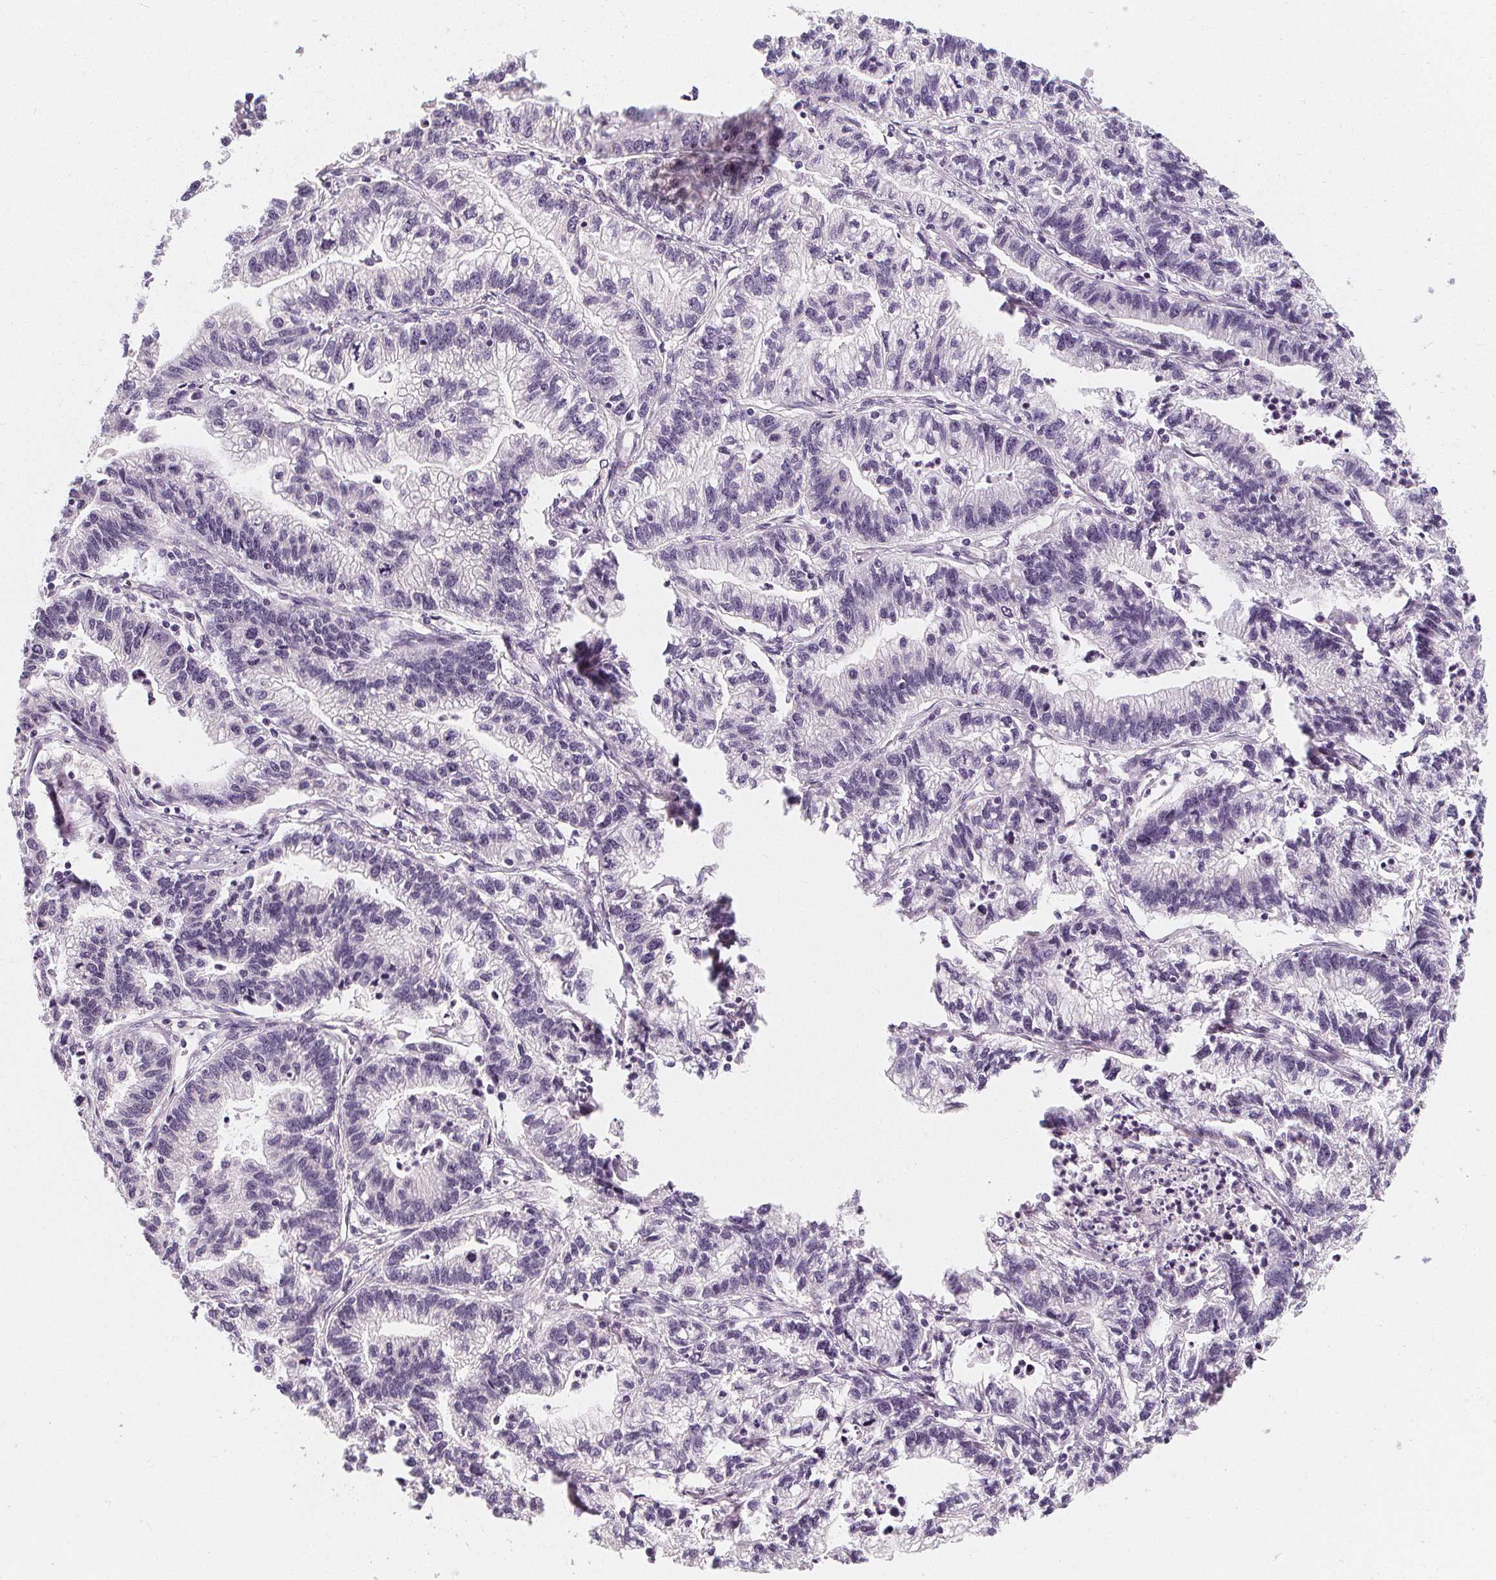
{"staining": {"intensity": "negative", "quantity": "none", "location": "none"}, "tissue": "stomach cancer", "cell_type": "Tumor cells", "image_type": "cancer", "snomed": [{"axis": "morphology", "description": "Adenocarcinoma, NOS"}, {"axis": "topography", "description": "Stomach"}], "caption": "Human adenocarcinoma (stomach) stained for a protein using immunohistochemistry (IHC) exhibits no staining in tumor cells.", "gene": "DBX2", "patient": {"sex": "male", "age": 83}}